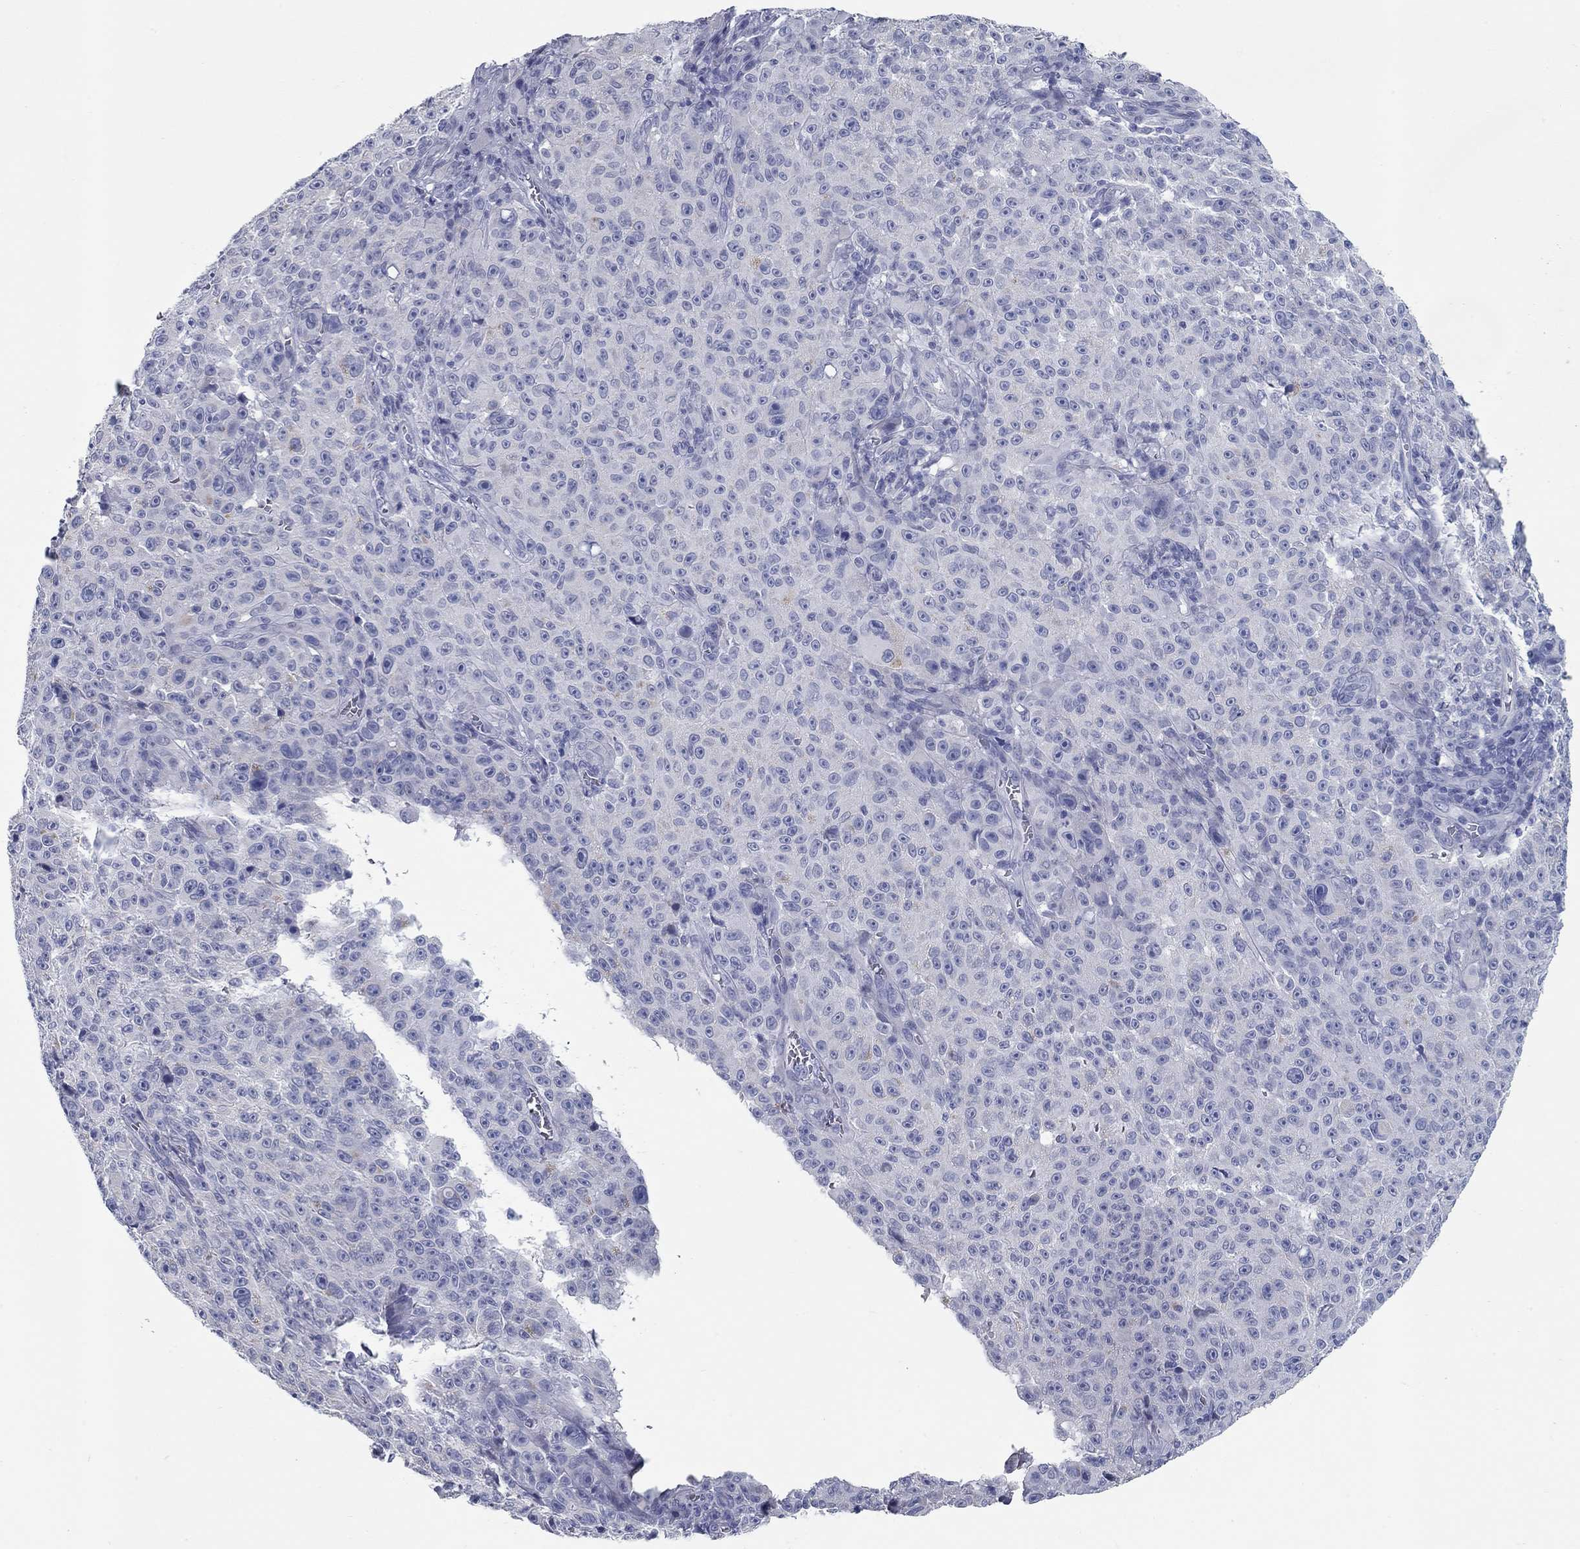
{"staining": {"intensity": "negative", "quantity": "none", "location": "none"}, "tissue": "melanoma", "cell_type": "Tumor cells", "image_type": "cancer", "snomed": [{"axis": "morphology", "description": "Malignant melanoma, NOS"}, {"axis": "topography", "description": "Skin"}], "caption": "A histopathology image of human melanoma is negative for staining in tumor cells.", "gene": "KIRREL2", "patient": {"sex": "female", "age": 82}}